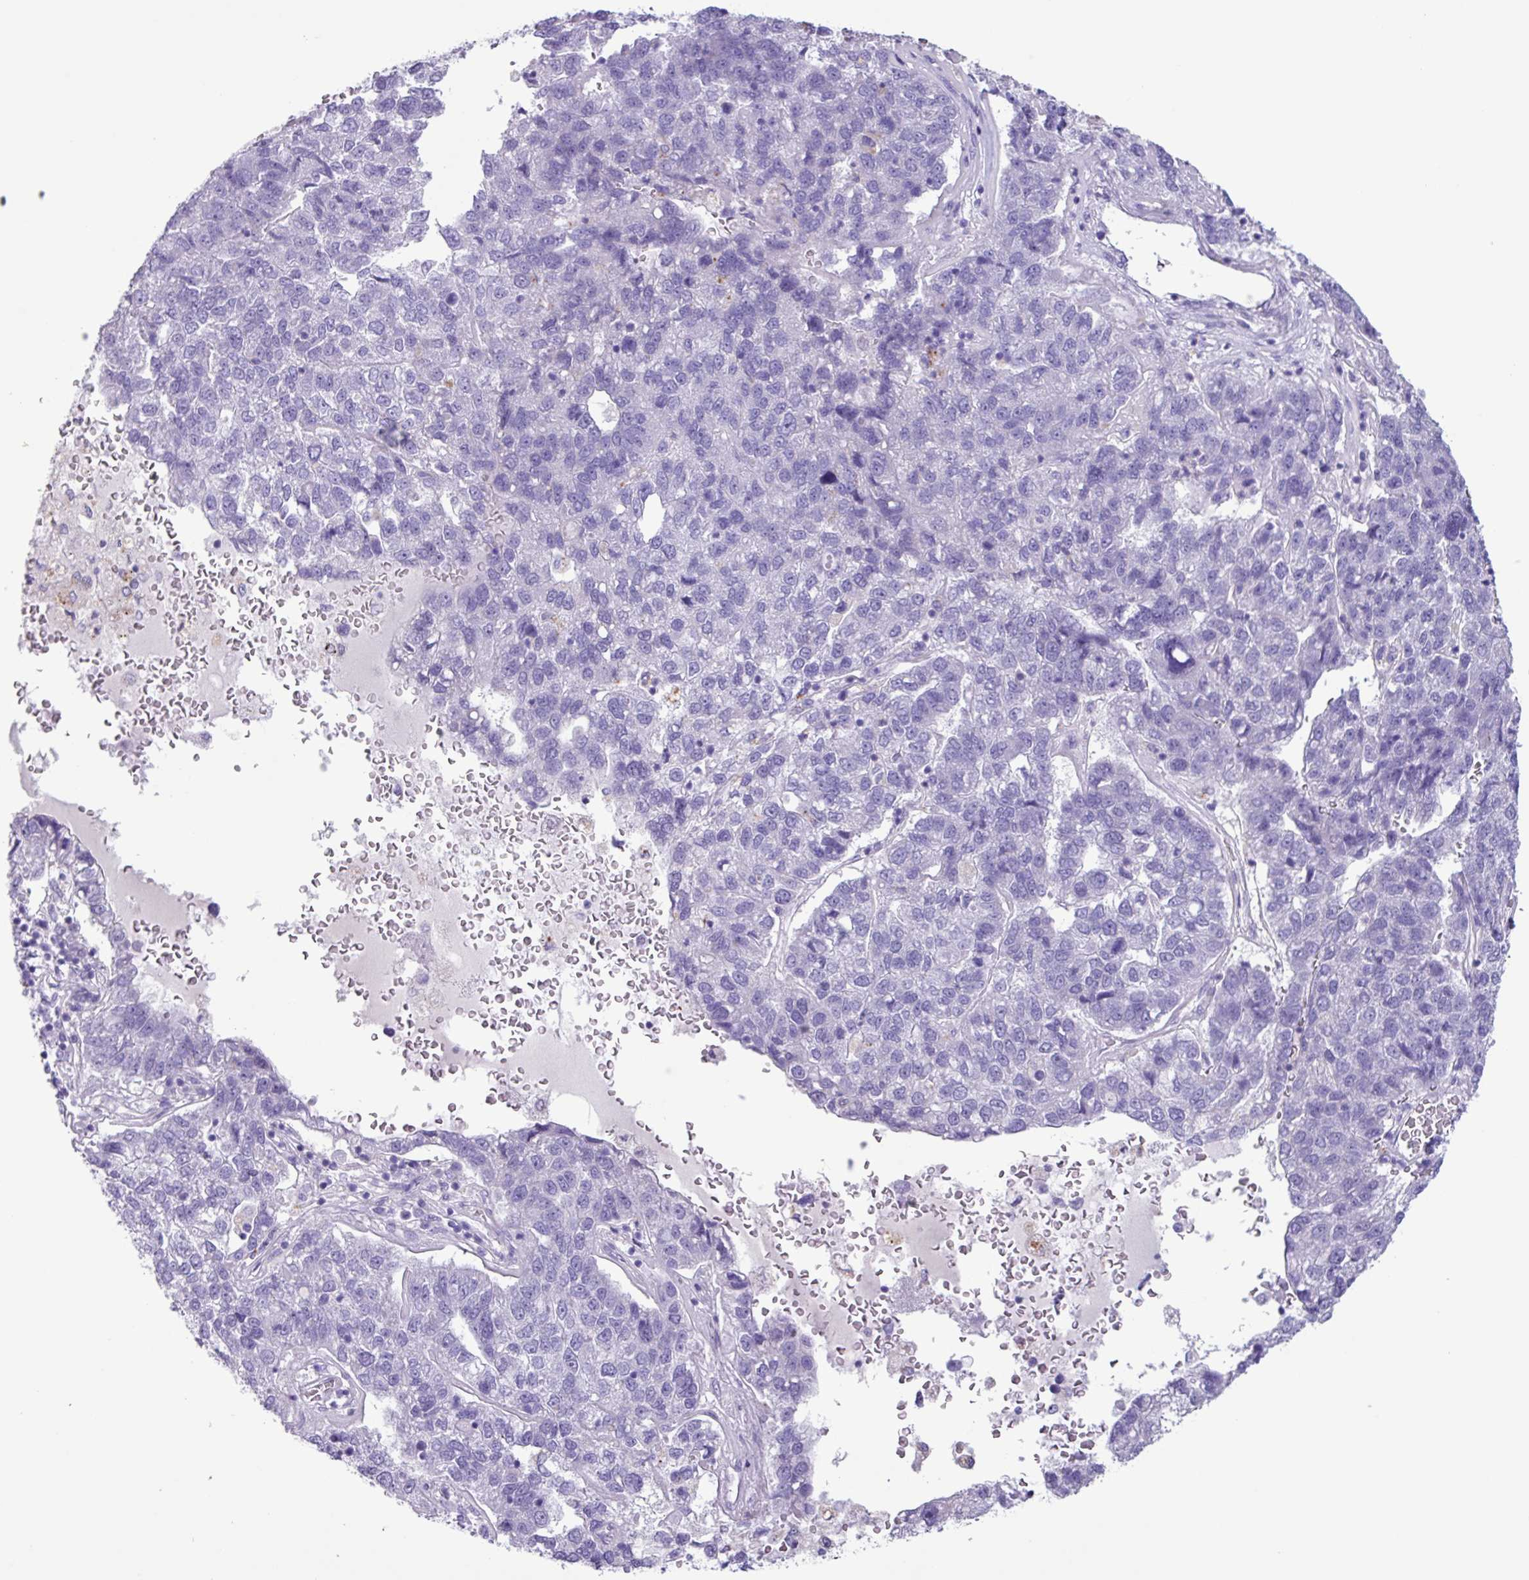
{"staining": {"intensity": "negative", "quantity": "none", "location": "none"}, "tissue": "pancreatic cancer", "cell_type": "Tumor cells", "image_type": "cancer", "snomed": [{"axis": "morphology", "description": "Adenocarcinoma, NOS"}, {"axis": "topography", "description": "Pancreas"}], "caption": "DAB immunohistochemical staining of pancreatic adenocarcinoma displays no significant staining in tumor cells. Nuclei are stained in blue.", "gene": "AGO3", "patient": {"sex": "female", "age": 61}}